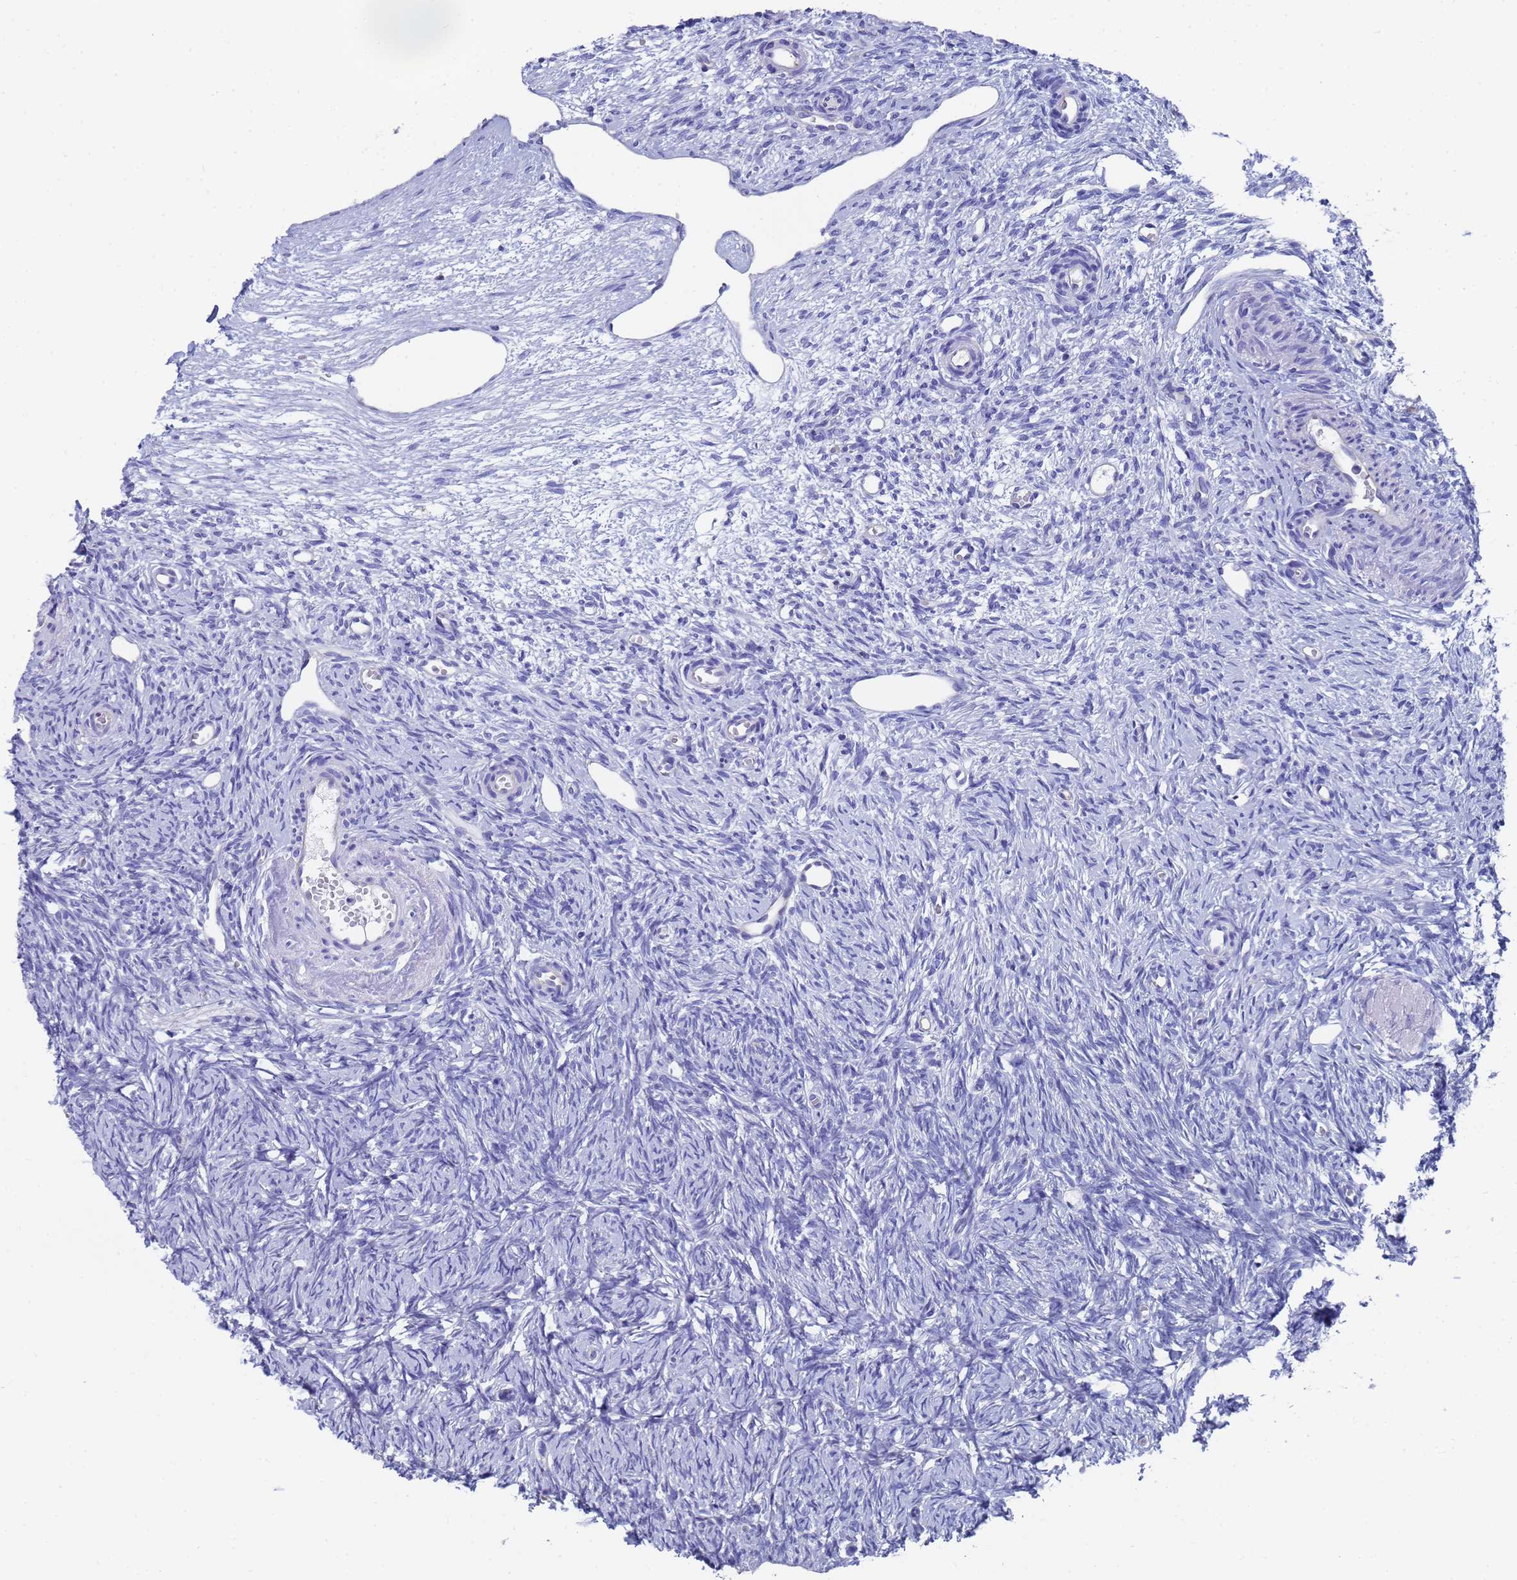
{"staining": {"intensity": "negative", "quantity": "none", "location": "none"}, "tissue": "ovary", "cell_type": "Ovarian stroma cells", "image_type": "normal", "snomed": [{"axis": "morphology", "description": "Normal tissue, NOS"}, {"axis": "topography", "description": "Ovary"}], "caption": "IHC of unremarkable human ovary shows no staining in ovarian stroma cells.", "gene": "TM4SF4", "patient": {"sex": "female", "age": 51}}